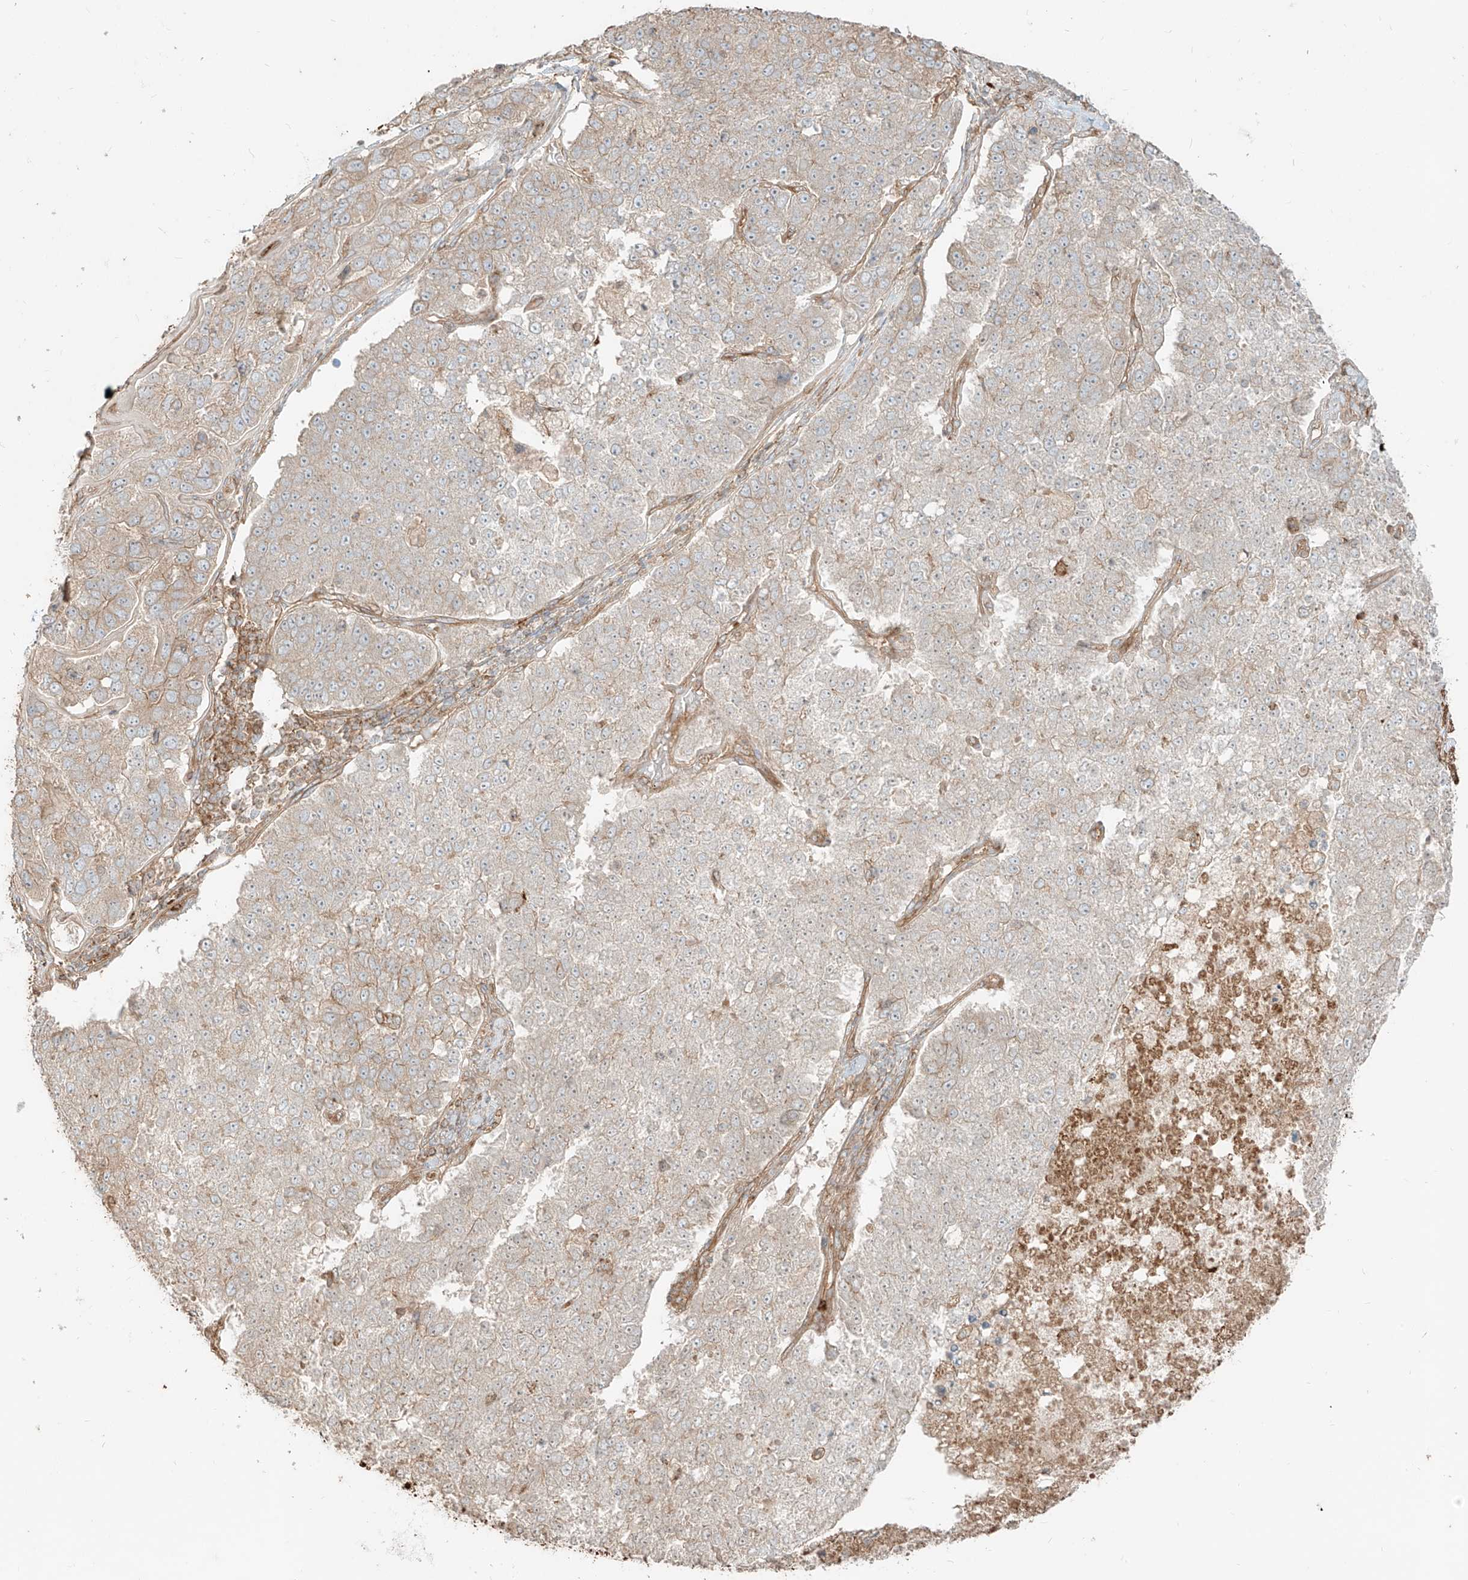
{"staining": {"intensity": "weak", "quantity": "<25%", "location": "cytoplasmic/membranous"}, "tissue": "pancreatic cancer", "cell_type": "Tumor cells", "image_type": "cancer", "snomed": [{"axis": "morphology", "description": "Adenocarcinoma, NOS"}, {"axis": "topography", "description": "Pancreas"}], "caption": "This image is of pancreatic adenocarcinoma stained with immunohistochemistry to label a protein in brown with the nuclei are counter-stained blue. There is no staining in tumor cells.", "gene": "CCDC115", "patient": {"sex": "female", "age": 61}}